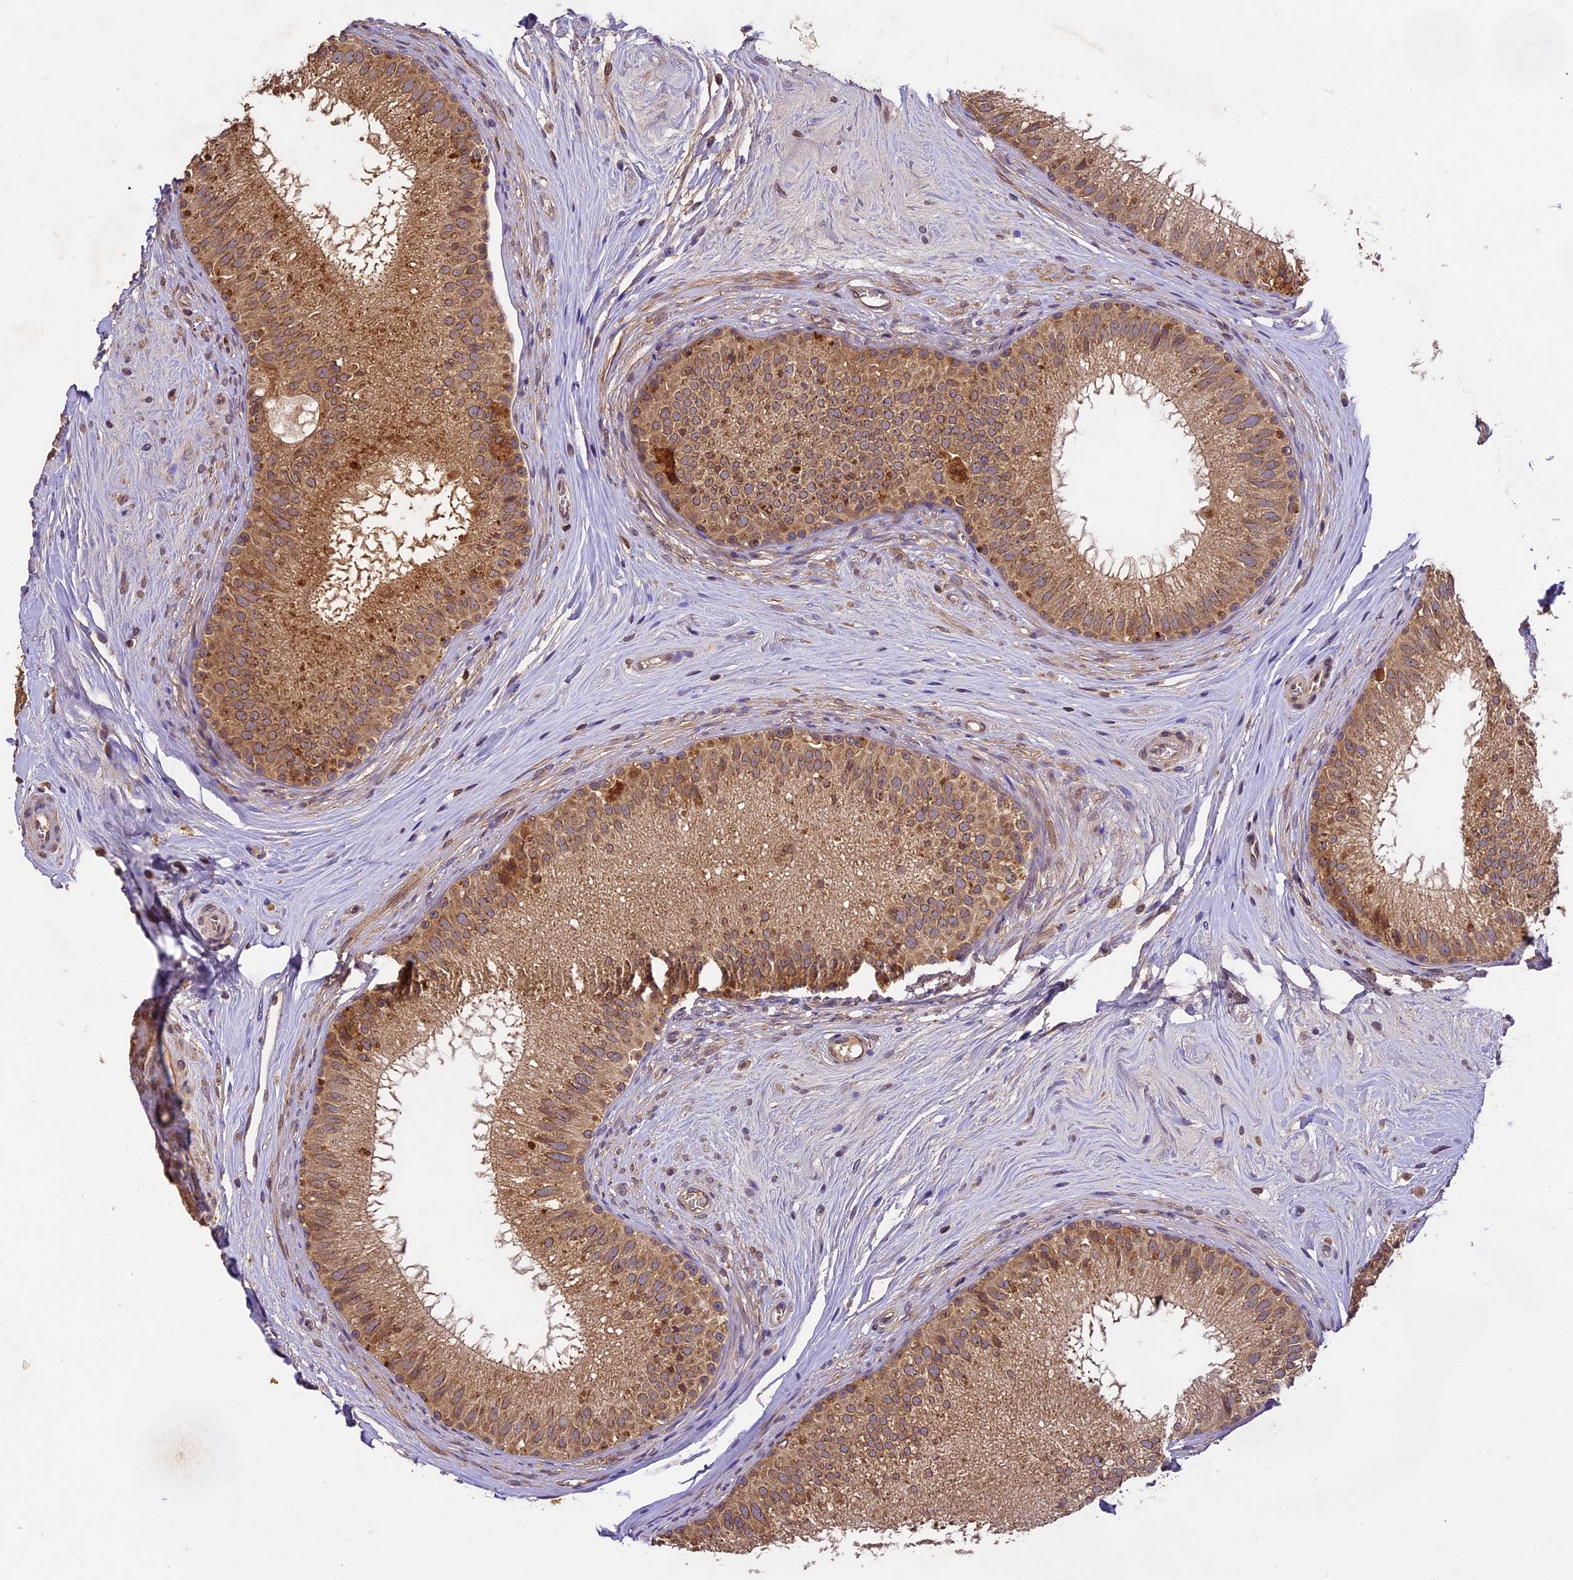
{"staining": {"intensity": "moderate", "quantity": ">75%", "location": "cytoplasmic/membranous"}, "tissue": "epididymis", "cell_type": "Glandular cells", "image_type": "normal", "snomed": [{"axis": "morphology", "description": "Normal tissue, NOS"}, {"axis": "topography", "description": "Epididymis"}], "caption": "The photomicrograph shows immunohistochemical staining of benign epididymis. There is moderate cytoplasmic/membranous positivity is present in approximately >75% of glandular cells.", "gene": "BRAP", "patient": {"sex": "male", "age": 33}}